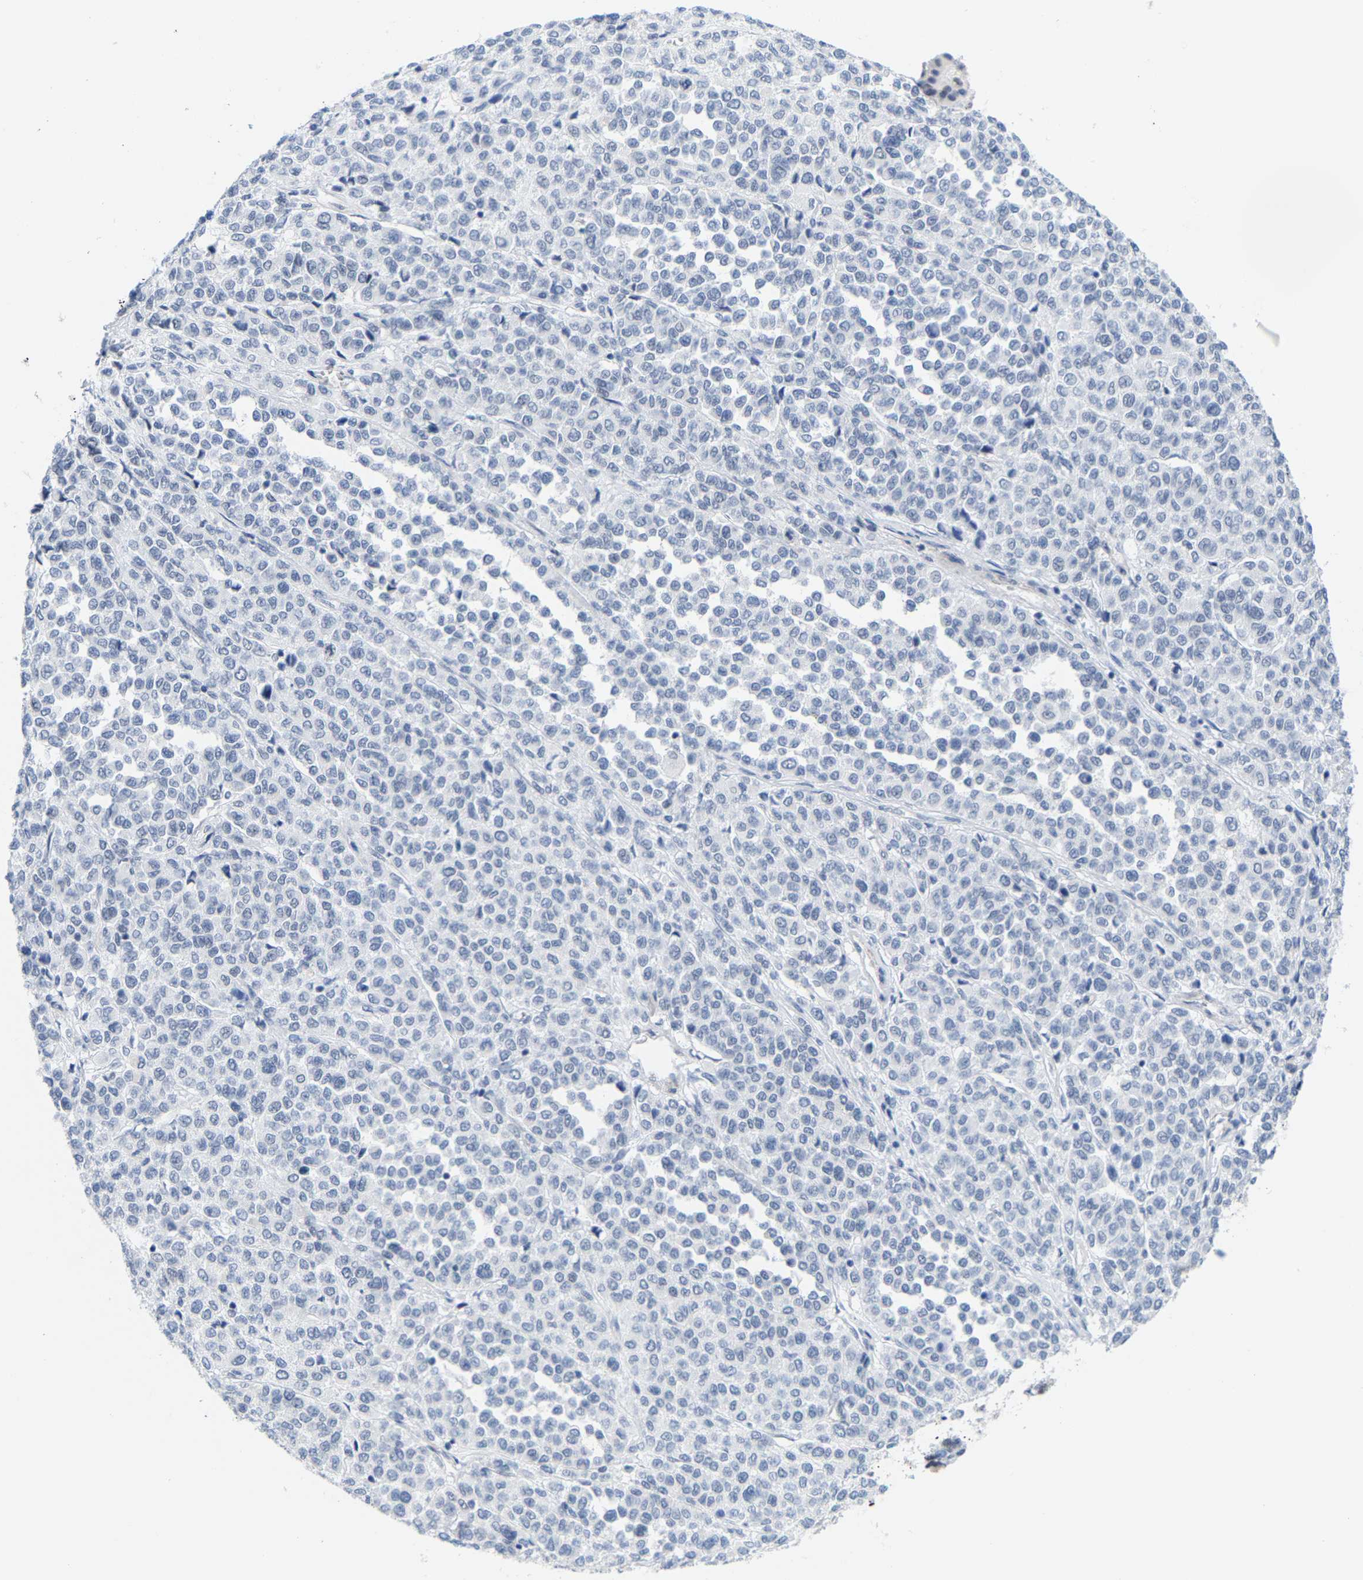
{"staining": {"intensity": "negative", "quantity": "none", "location": "none"}, "tissue": "melanoma", "cell_type": "Tumor cells", "image_type": "cancer", "snomed": [{"axis": "morphology", "description": "Malignant melanoma, Metastatic site"}, {"axis": "topography", "description": "Pancreas"}], "caption": "A photomicrograph of malignant melanoma (metastatic site) stained for a protein displays no brown staining in tumor cells. (DAB (3,3'-diaminobenzidine) immunohistochemistry, high magnification).", "gene": "FAM180A", "patient": {"sex": "female", "age": 30}}